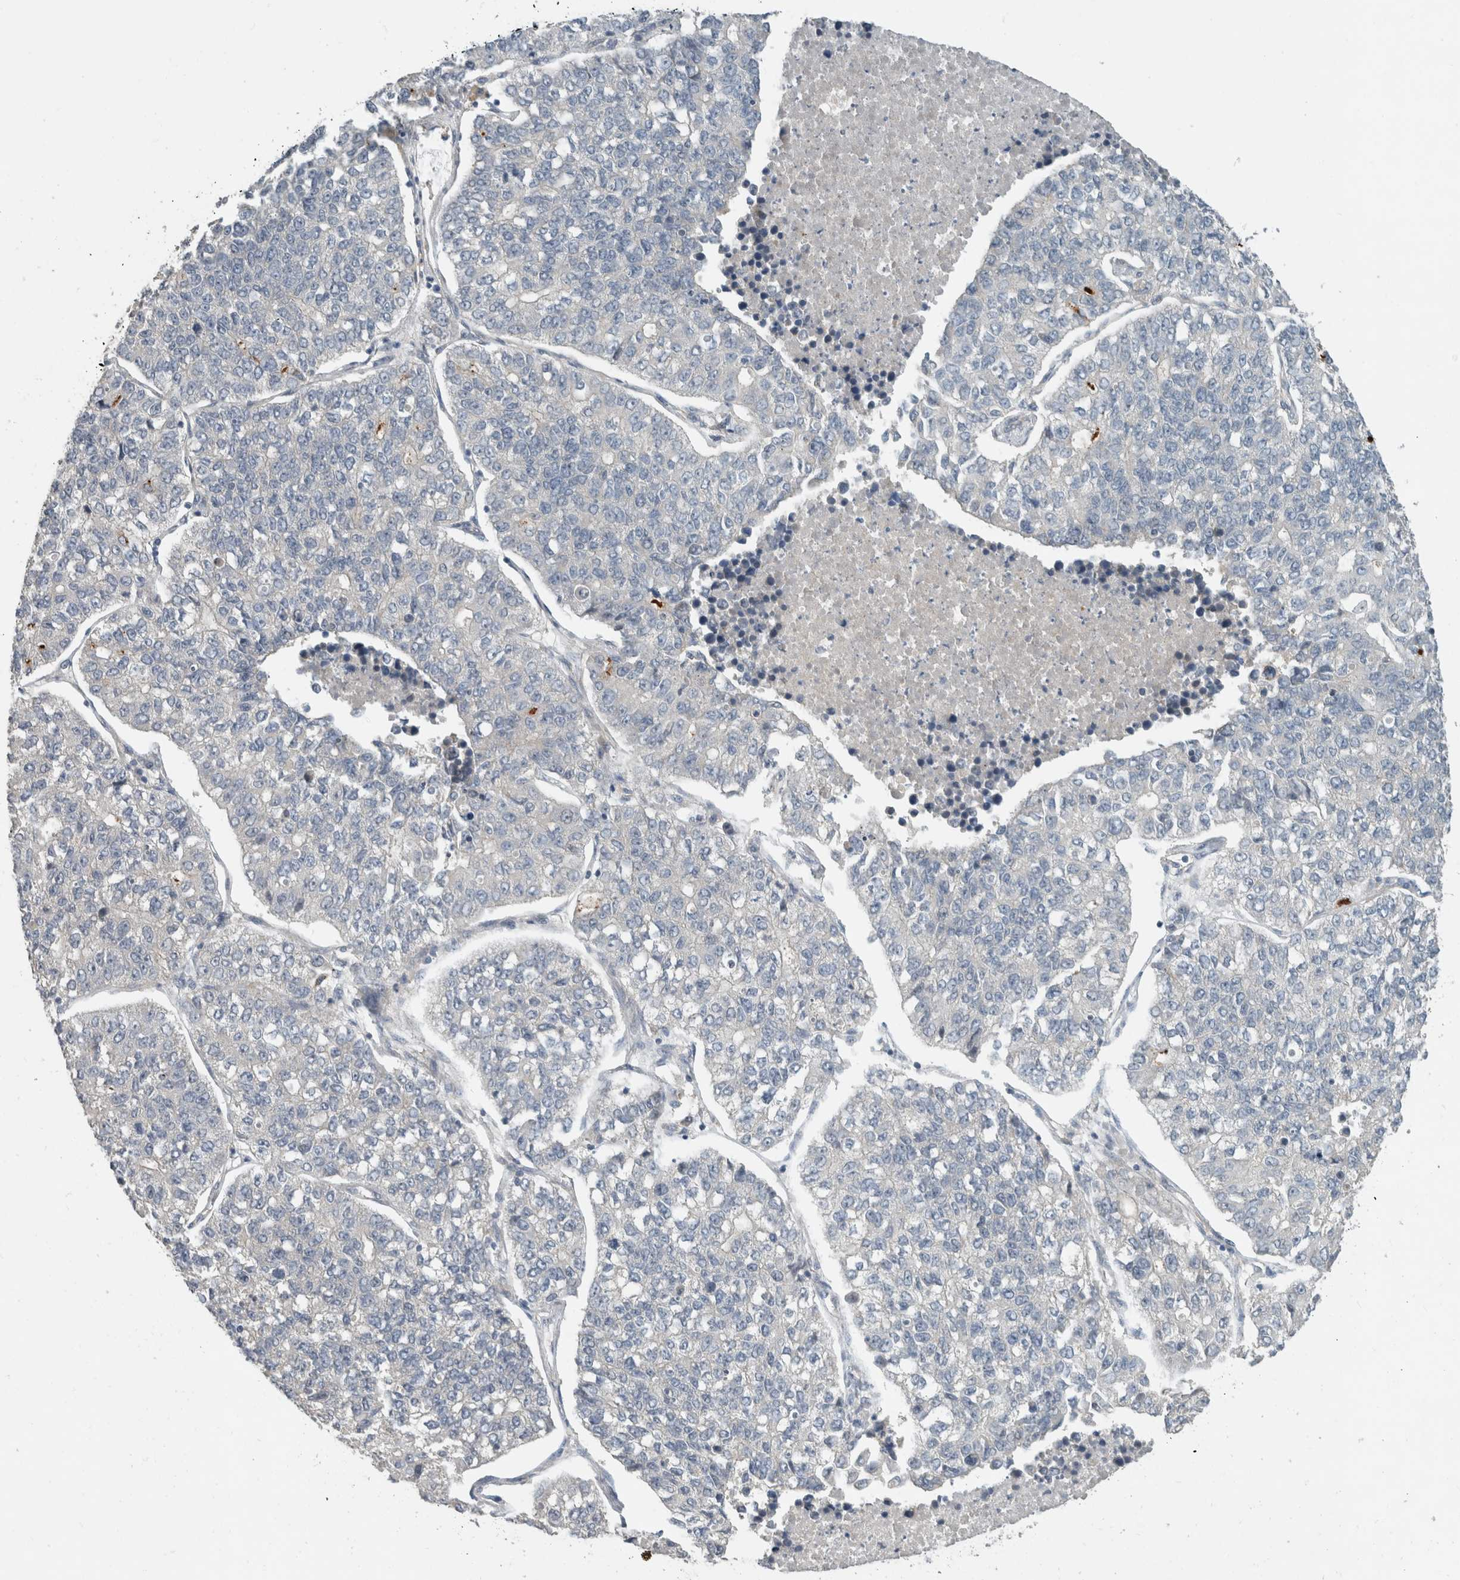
{"staining": {"intensity": "negative", "quantity": "none", "location": "none"}, "tissue": "lung cancer", "cell_type": "Tumor cells", "image_type": "cancer", "snomed": [{"axis": "morphology", "description": "Adenocarcinoma, NOS"}, {"axis": "topography", "description": "Lung"}], "caption": "An image of human lung adenocarcinoma is negative for staining in tumor cells. (DAB (3,3'-diaminobenzidine) IHC with hematoxylin counter stain).", "gene": "ERCC6L2", "patient": {"sex": "male", "age": 49}}